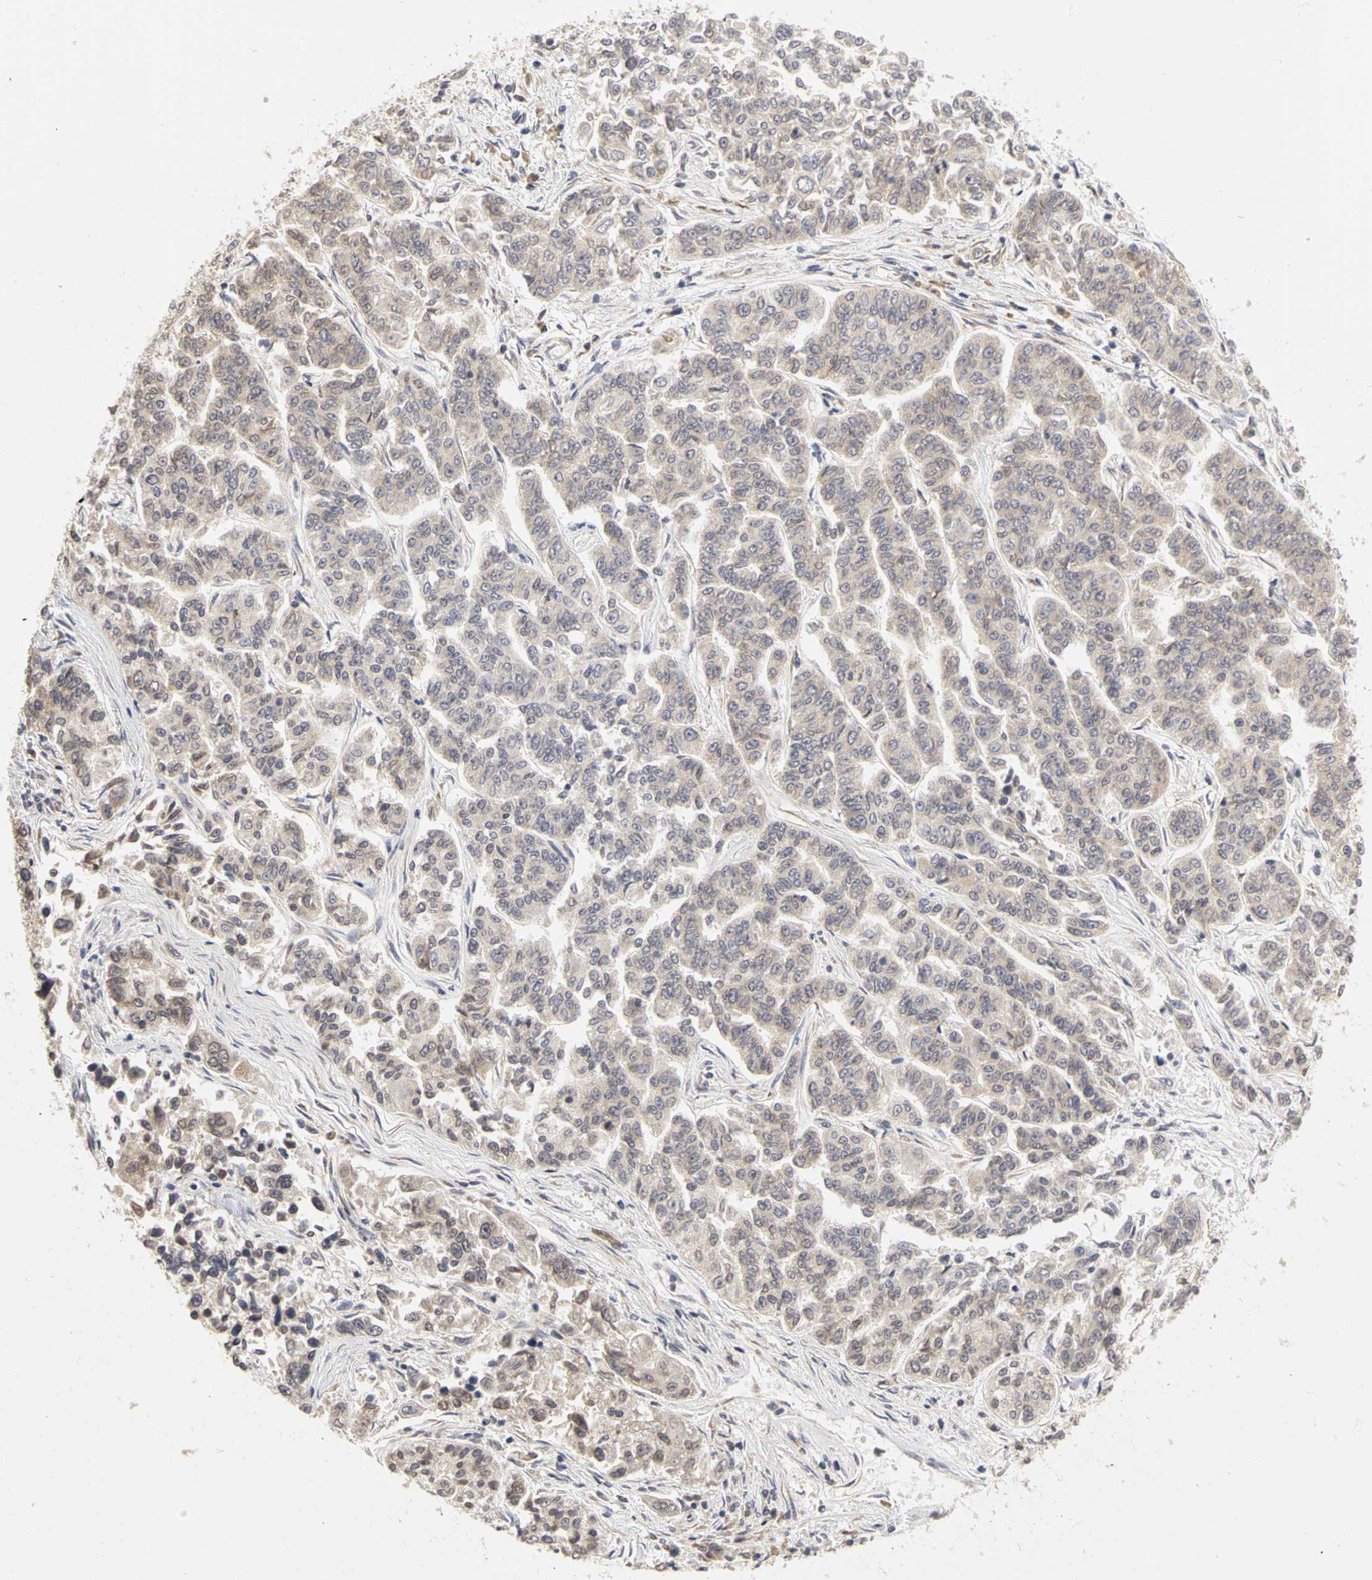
{"staining": {"intensity": "weak", "quantity": "<25%", "location": "cytoplasmic/membranous"}, "tissue": "lung cancer", "cell_type": "Tumor cells", "image_type": "cancer", "snomed": [{"axis": "morphology", "description": "Adenocarcinoma, NOS"}, {"axis": "topography", "description": "Lung"}], "caption": "Tumor cells are negative for protein expression in human lung cancer.", "gene": "IRAK1", "patient": {"sex": "male", "age": 84}}